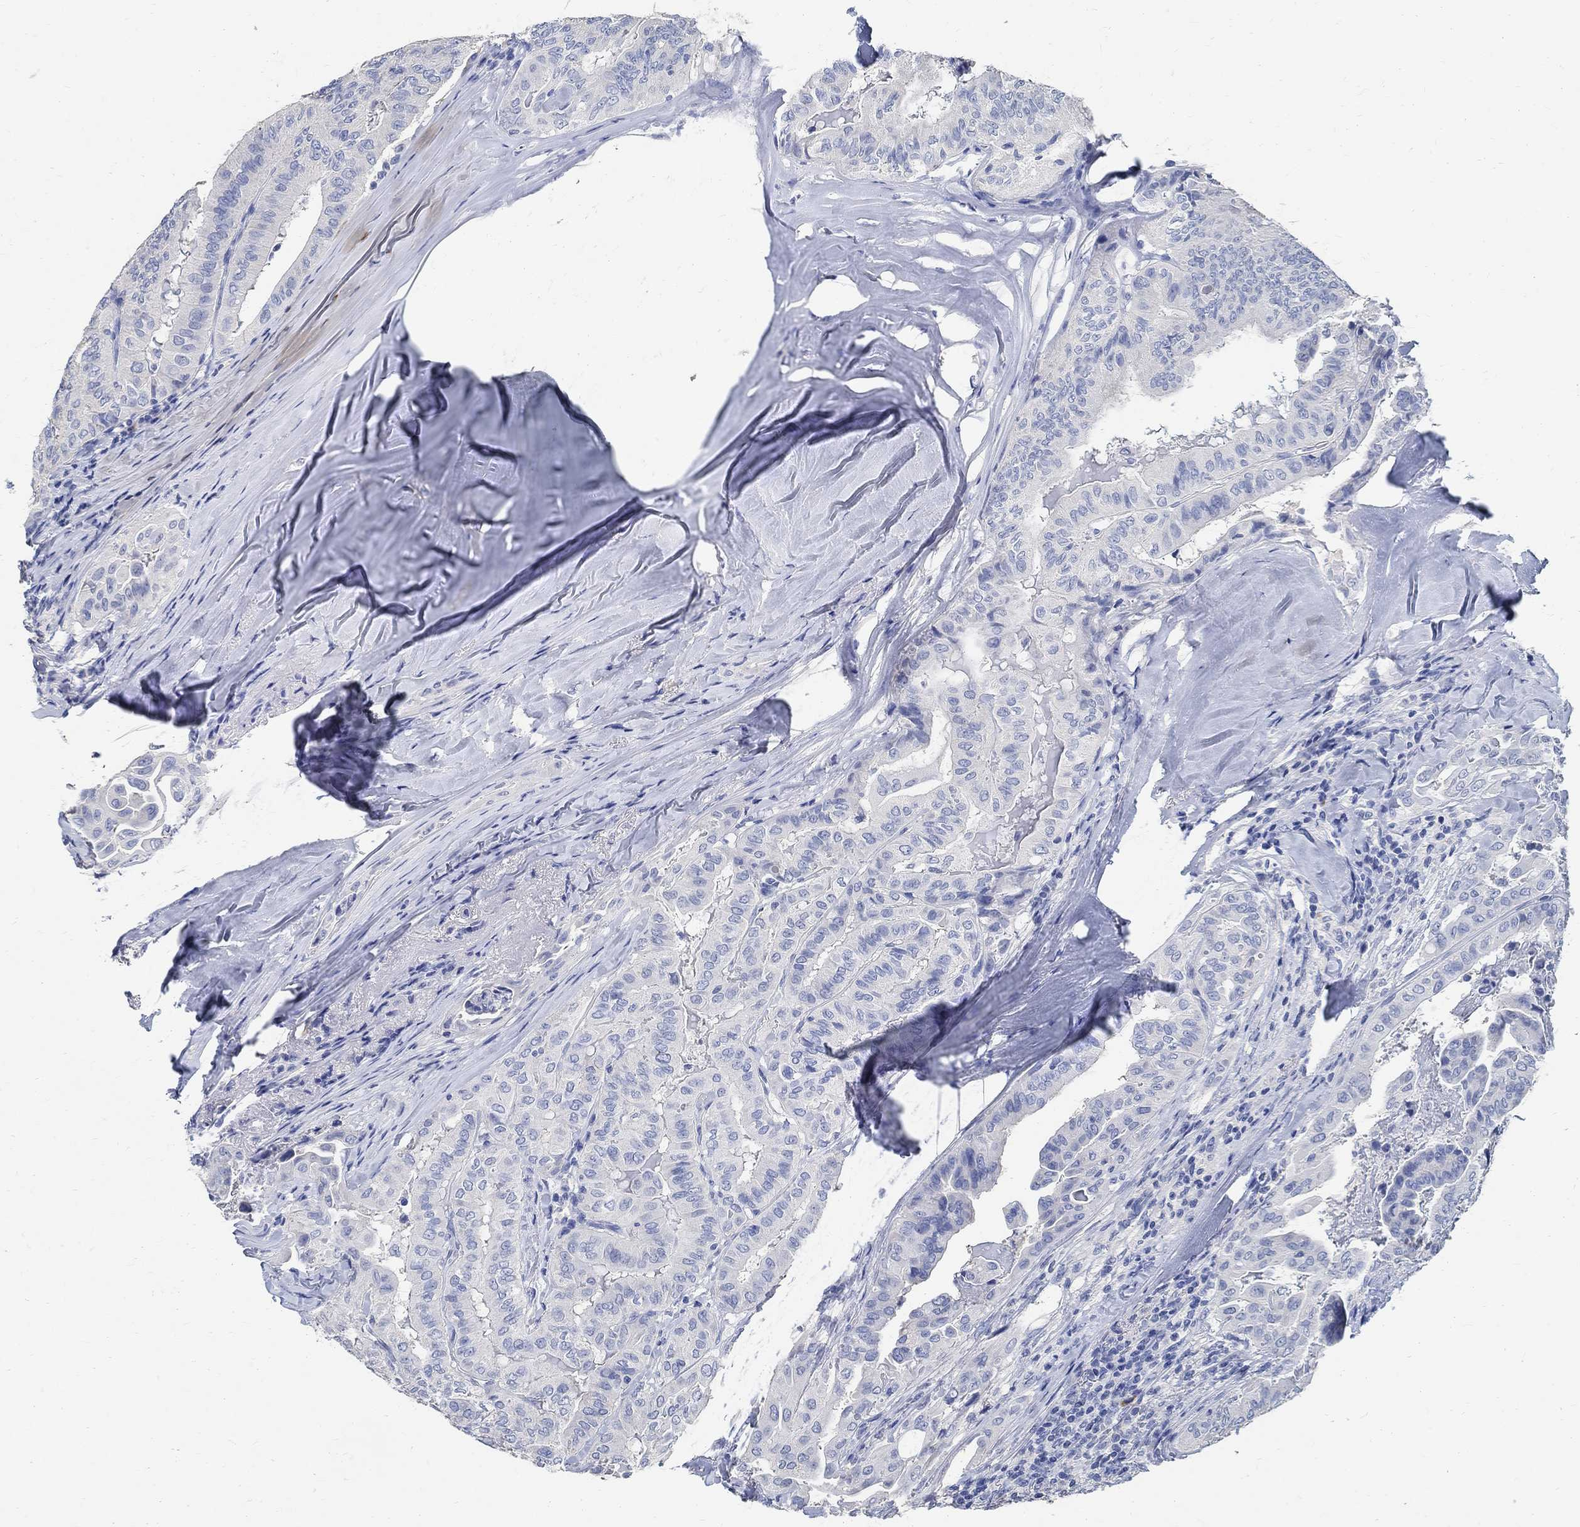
{"staining": {"intensity": "negative", "quantity": "none", "location": "none"}, "tissue": "thyroid cancer", "cell_type": "Tumor cells", "image_type": "cancer", "snomed": [{"axis": "morphology", "description": "Papillary adenocarcinoma, NOS"}, {"axis": "topography", "description": "Thyroid gland"}], "caption": "Thyroid cancer was stained to show a protein in brown. There is no significant positivity in tumor cells. The staining was performed using DAB to visualize the protein expression in brown, while the nuclei were stained in blue with hematoxylin (Magnification: 20x).", "gene": "PRX", "patient": {"sex": "female", "age": 68}}